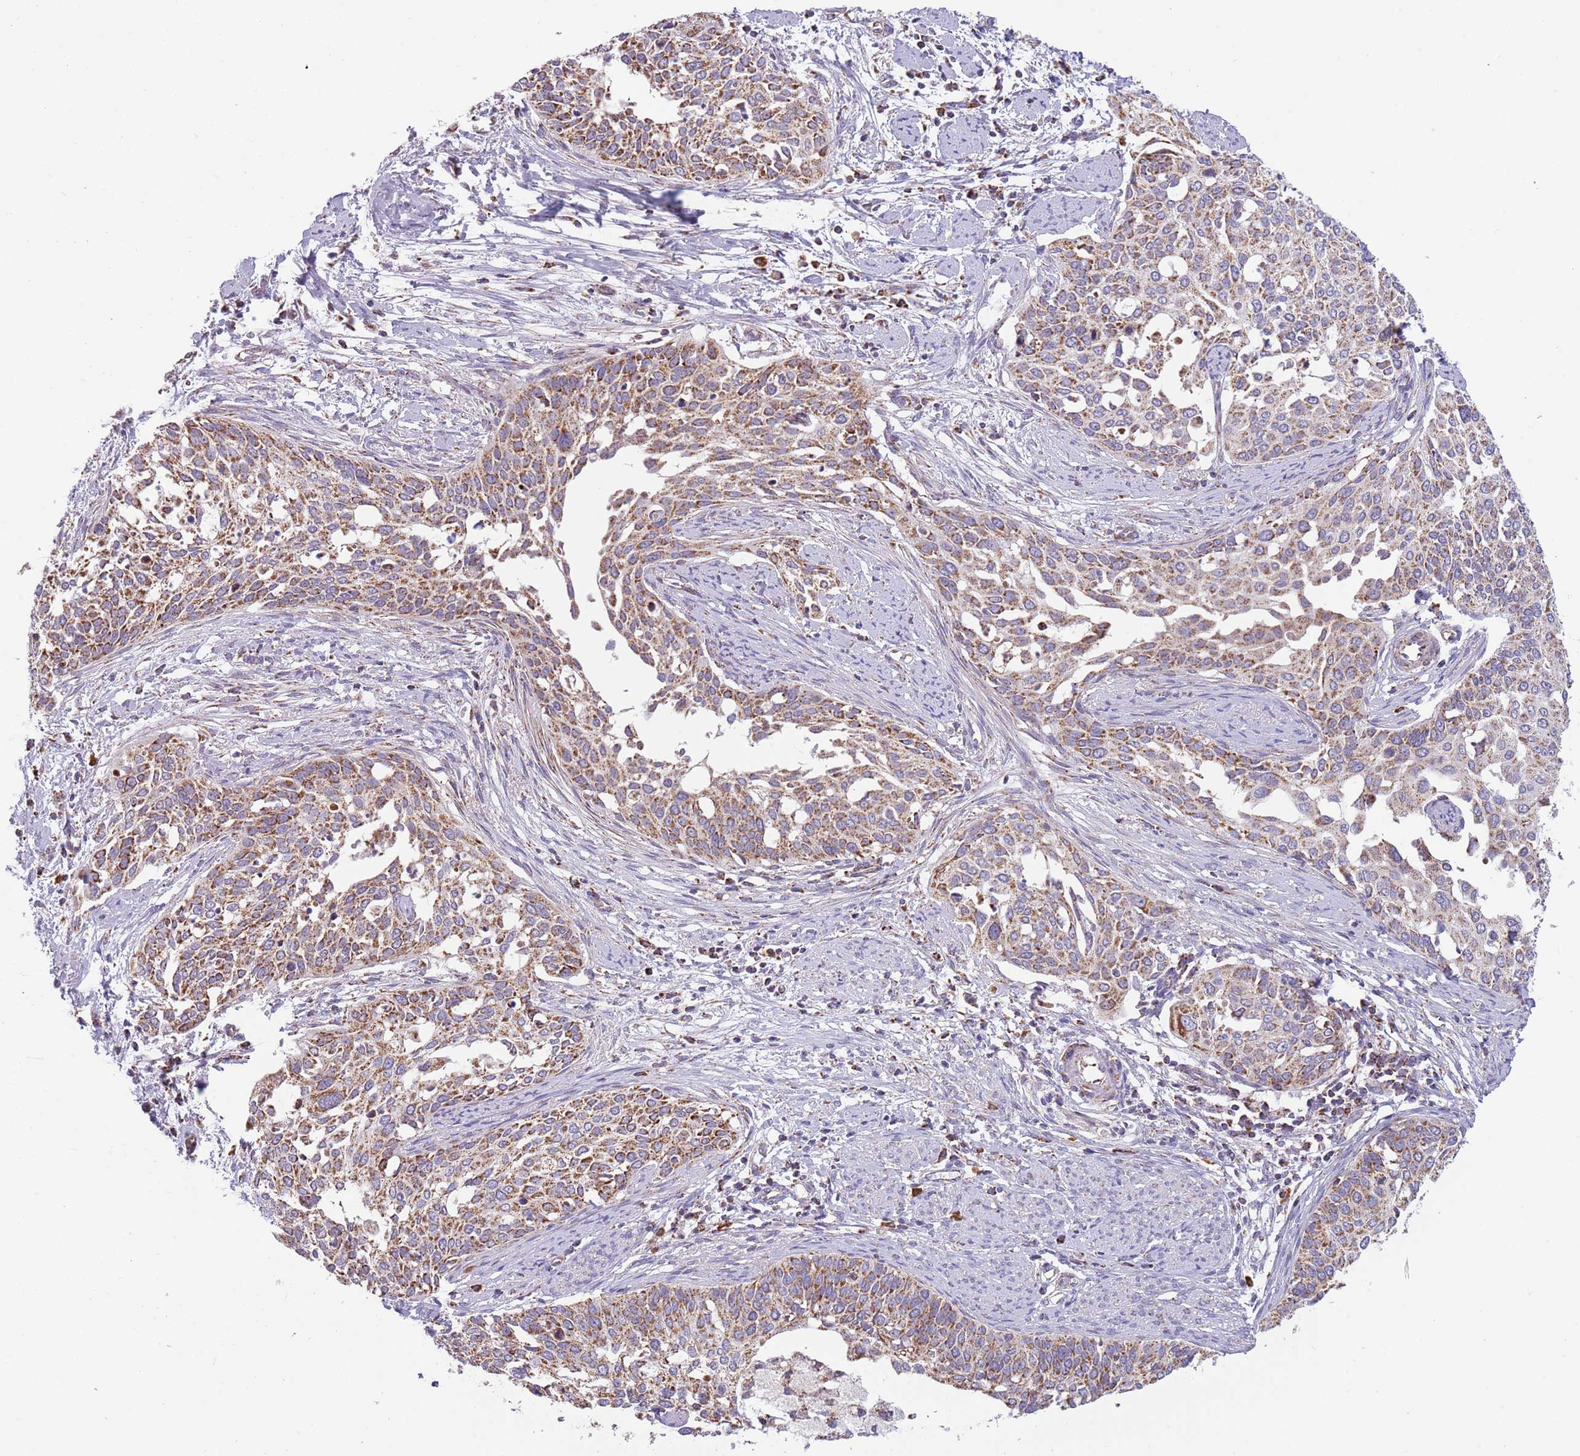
{"staining": {"intensity": "moderate", "quantity": ">75%", "location": "cytoplasmic/membranous"}, "tissue": "cervical cancer", "cell_type": "Tumor cells", "image_type": "cancer", "snomed": [{"axis": "morphology", "description": "Squamous cell carcinoma, NOS"}, {"axis": "topography", "description": "Cervix"}], "caption": "Protein staining exhibits moderate cytoplasmic/membranous staining in approximately >75% of tumor cells in cervical cancer.", "gene": "LHX6", "patient": {"sex": "female", "age": 44}}